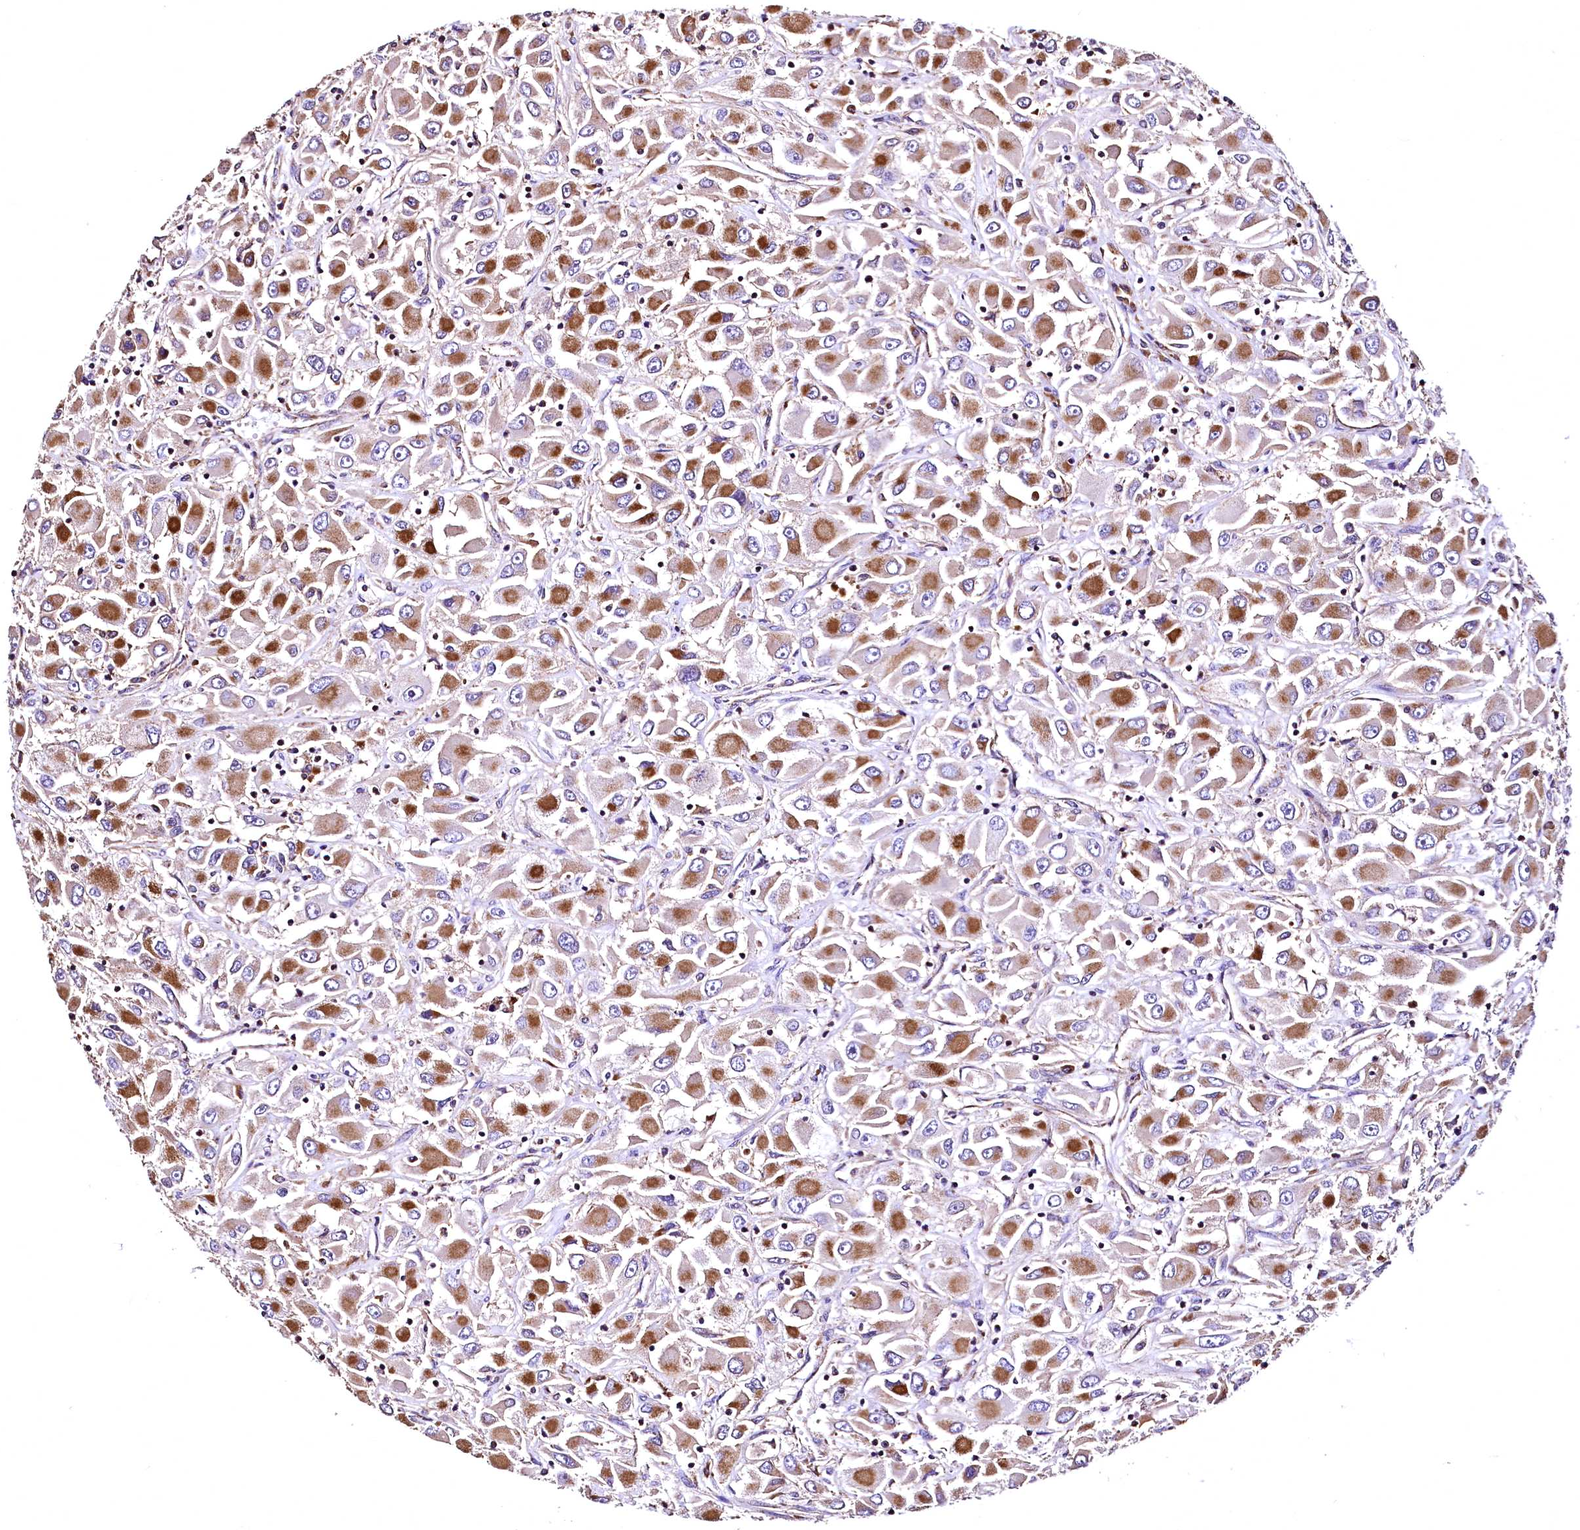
{"staining": {"intensity": "strong", "quantity": ">75%", "location": "cytoplasmic/membranous"}, "tissue": "renal cancer", "cell_type": "Tumor cells", "image_type": "cancer", "snomed": [{"axis": "morphology", "description": "Adenocarcinoma, NOS"}, {"axis": "topography", "description": "Kidney"}], "caption": "A micrograph showing strong cytoplasmic/membranous staining in about >75% of tumor cells in adenocarcinoma (renal), as visualized by brown immunohistochemical staining.", "gene": "LRSAM1", "patient": {"sex": "female", "age": 52}}